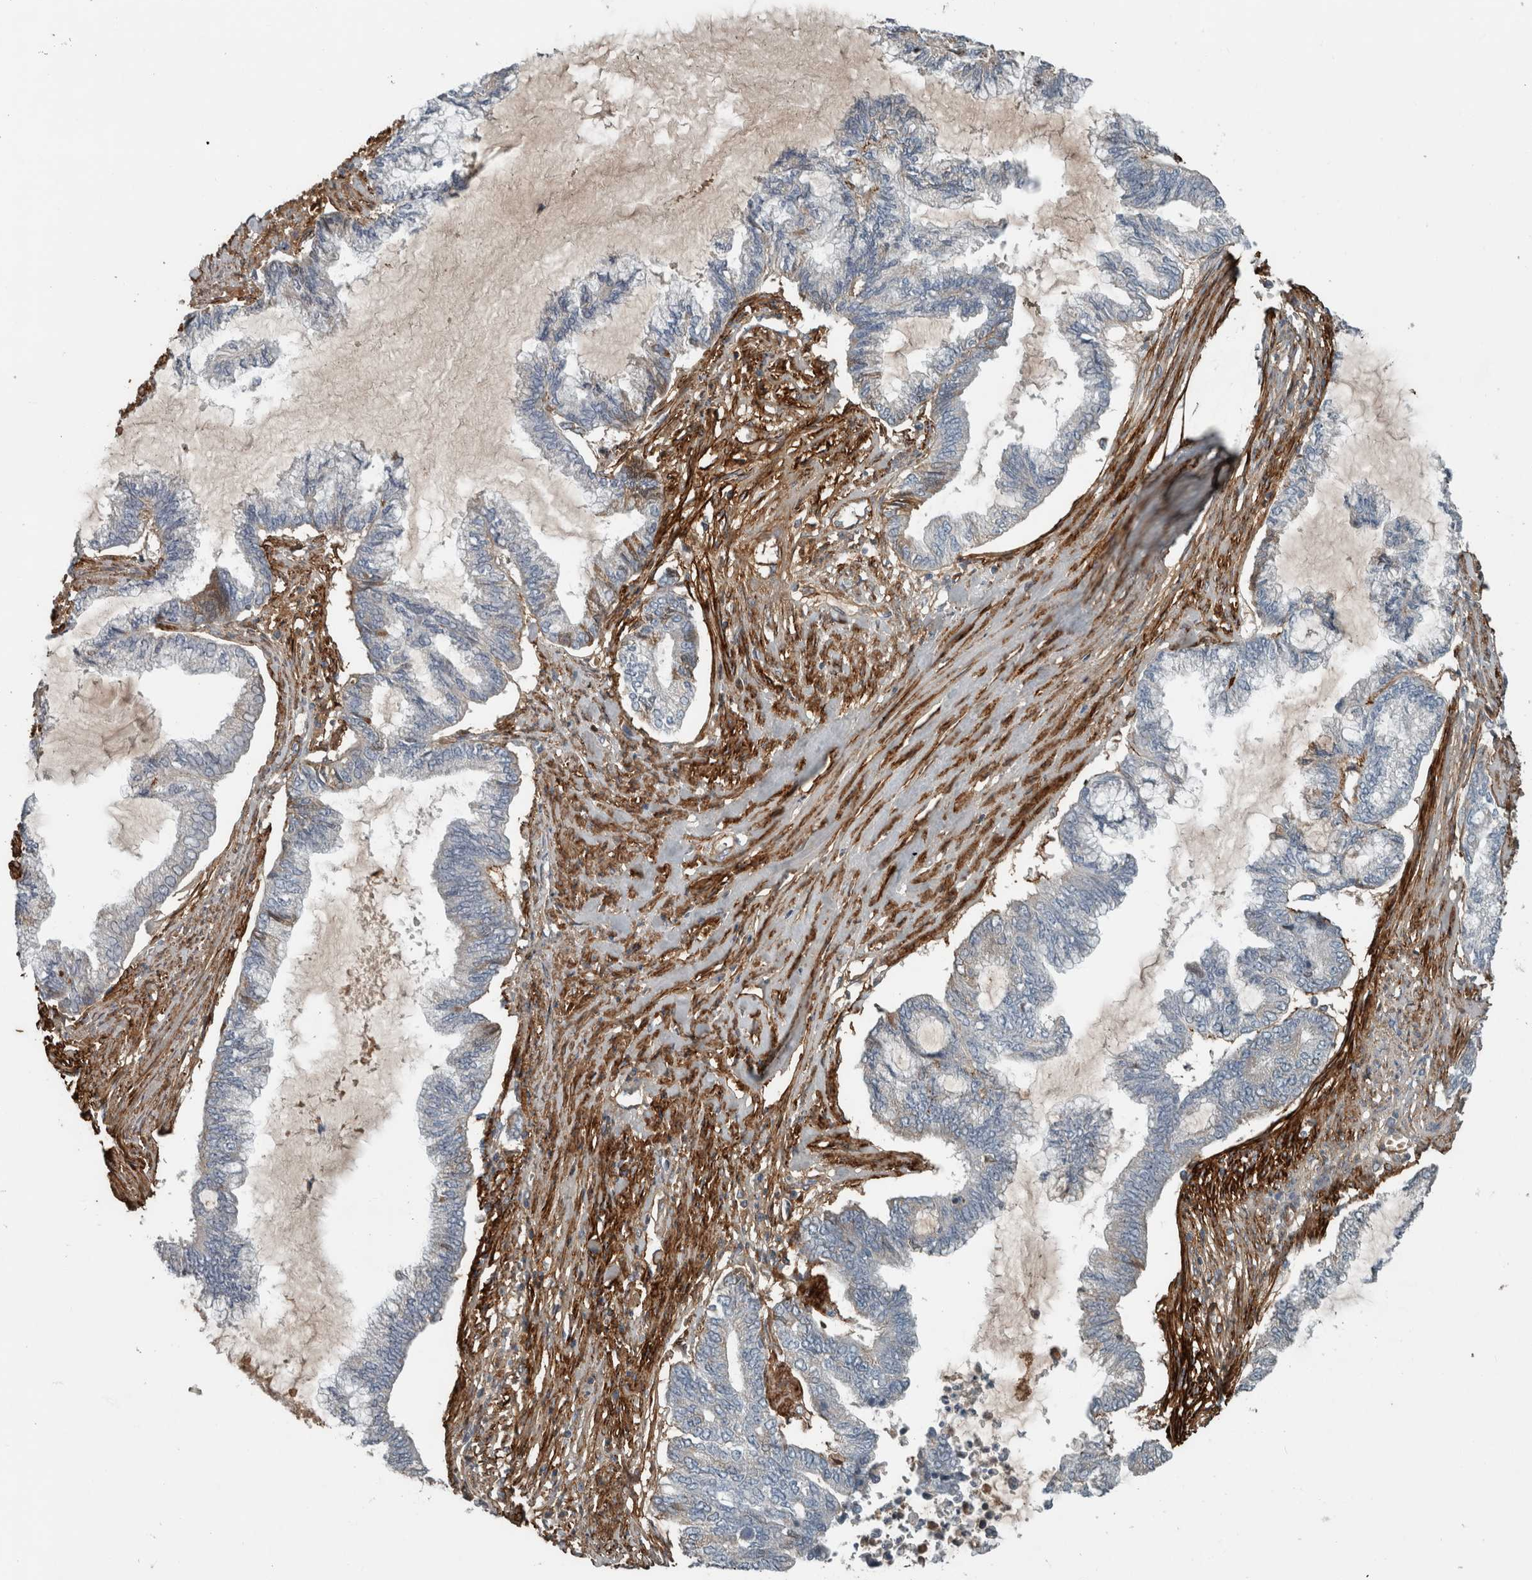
{"staining": {"intensity": "negative", "quantity": "none", "location": "none"}, "tissue": "endometrial cancer", "cell_type": "Tumor cells", "image_type": "cancer", "snomed": [{"axis": "morphology", "description": "Adenocarcinoma, NOS"}, {"axis": "topography", "description": "Endometrium"}], "caption": "Tumor cells are negative for protein expression in human endometrial cancer (adenocarcinoma).", "gene": "FN1", "patient": {"sex": "female", "age": 86}}